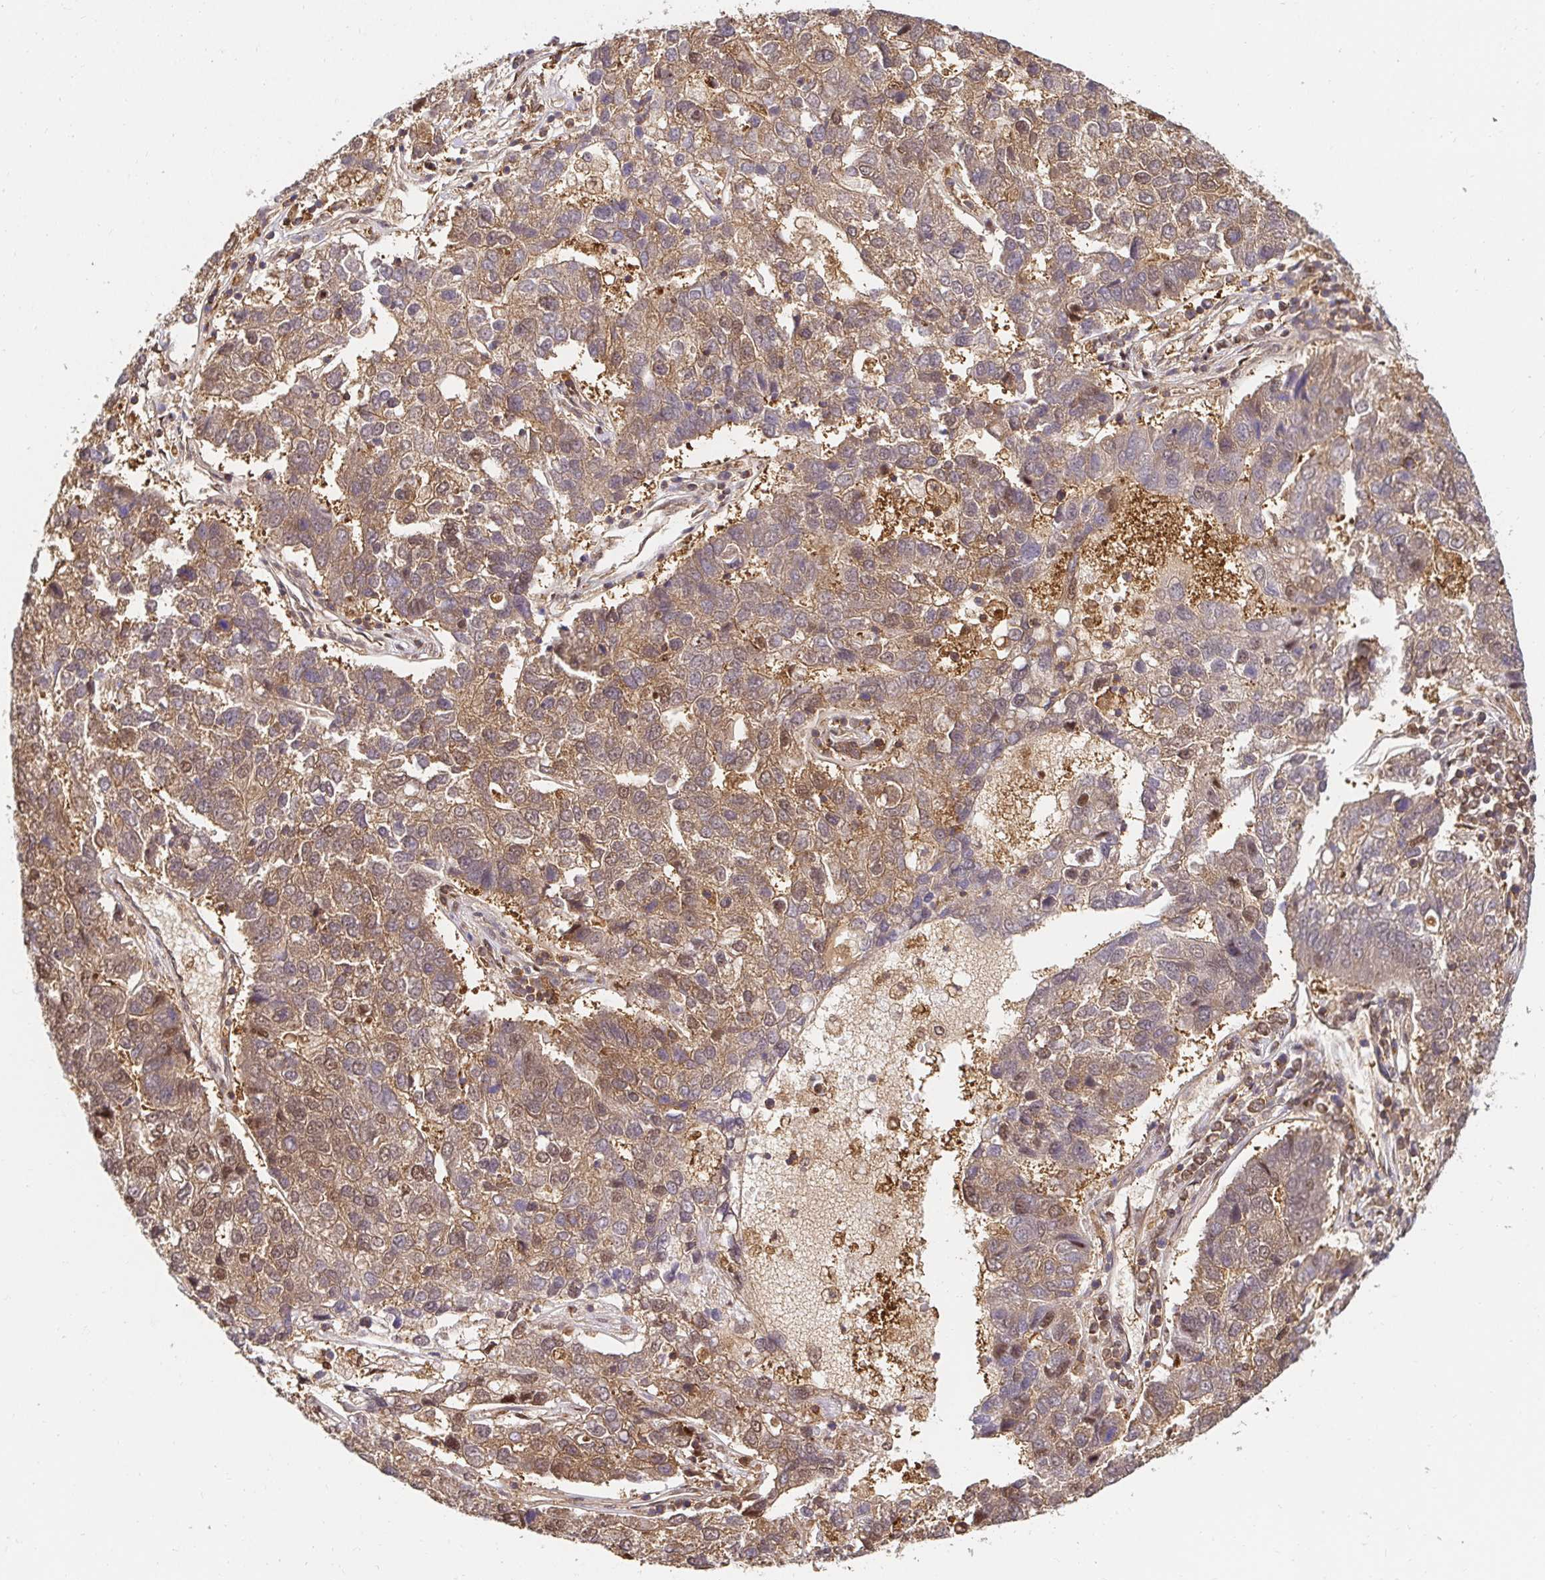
{"staining": {"intensity": "moderate", "quantity": ">75%", "location": "cytoplasmic/membranous,nuclear"}, "tissue": "pancreatic cancer", "cell_type": "Tumor cells", "image_type": "cancer", "snomed": [{"axis": "morphology", "description": "Adenocarcinoma, NOS"}, {"axis": "topography", "description": "Pancreas"}], "caption": "High-magnification brightfield microscopy of pancreatic adenocarcinoma stained with DAB (3,3'-diaminobenzidine) (brown) and counterstained with hematoxylin (blue). tumor cells exhibit moderate cytoplasmic/membranous and nuclear positivity is appreciated in about>75% of cells.", "gene": "PSMA4", "patient": {"sex": "female", "age": 61}}